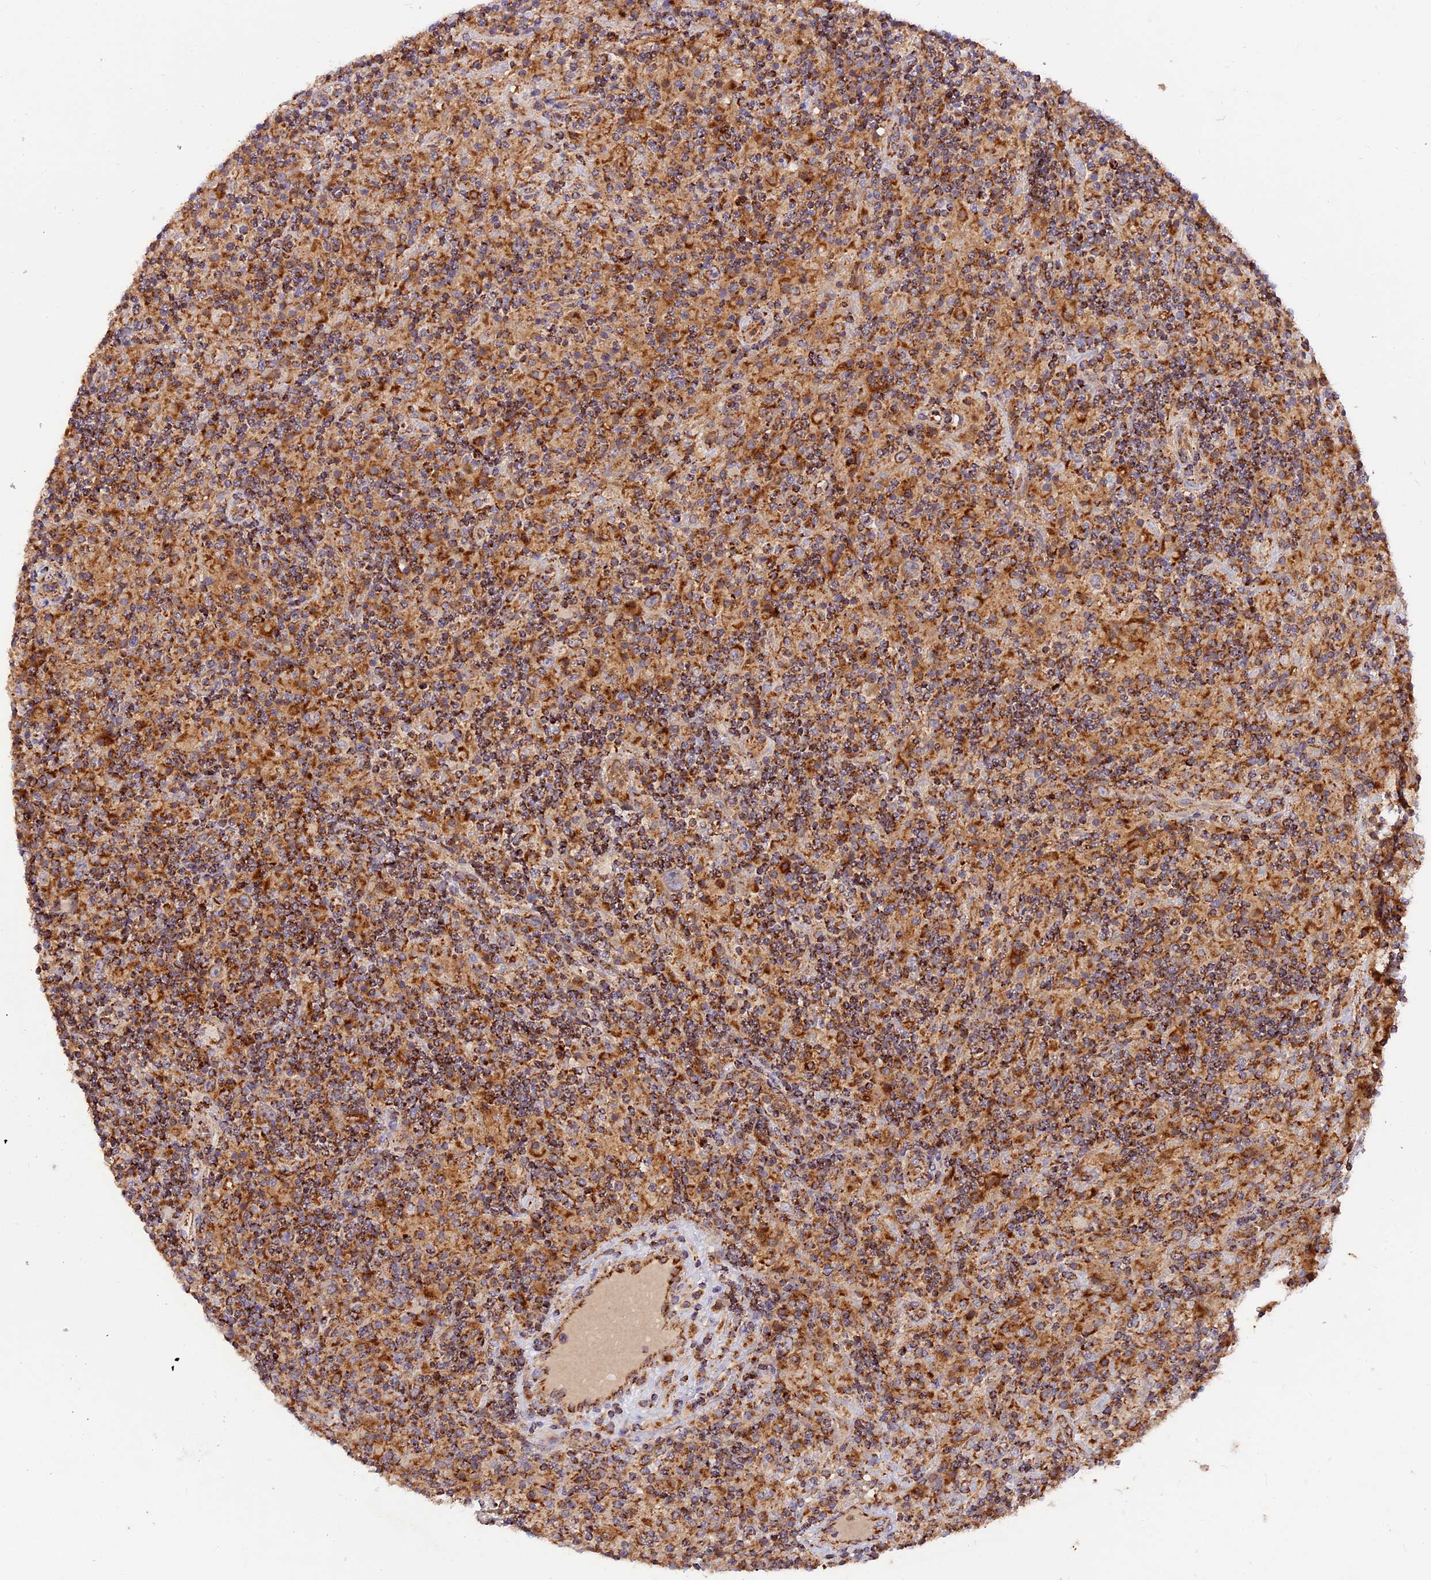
{"staining": {"intensity": "strong", "quantity": "25%-75%", "location": "cytoplasmic/membranous"}, "tissue": "lymphoma", "cell_type": "Tumor cells", "image_type": "cancer", "snomed": [{"axis": "morphology", "description": "Hodgkin's disease, NOS"}, {"axis": "topography", "description": "Lymph node"}], "caption": "Tumor cells exhibit high levels of strong cytoplasmic/membranous staining in approximately 25%-75% of cells in lymphoma. The protein is stained brown, and the nuclei are stained in blue (DAB IHC with brightfield microscopy, high magnification).", "gene": "NDUFA8", "patient": {"sex": "male", "age": 70}}